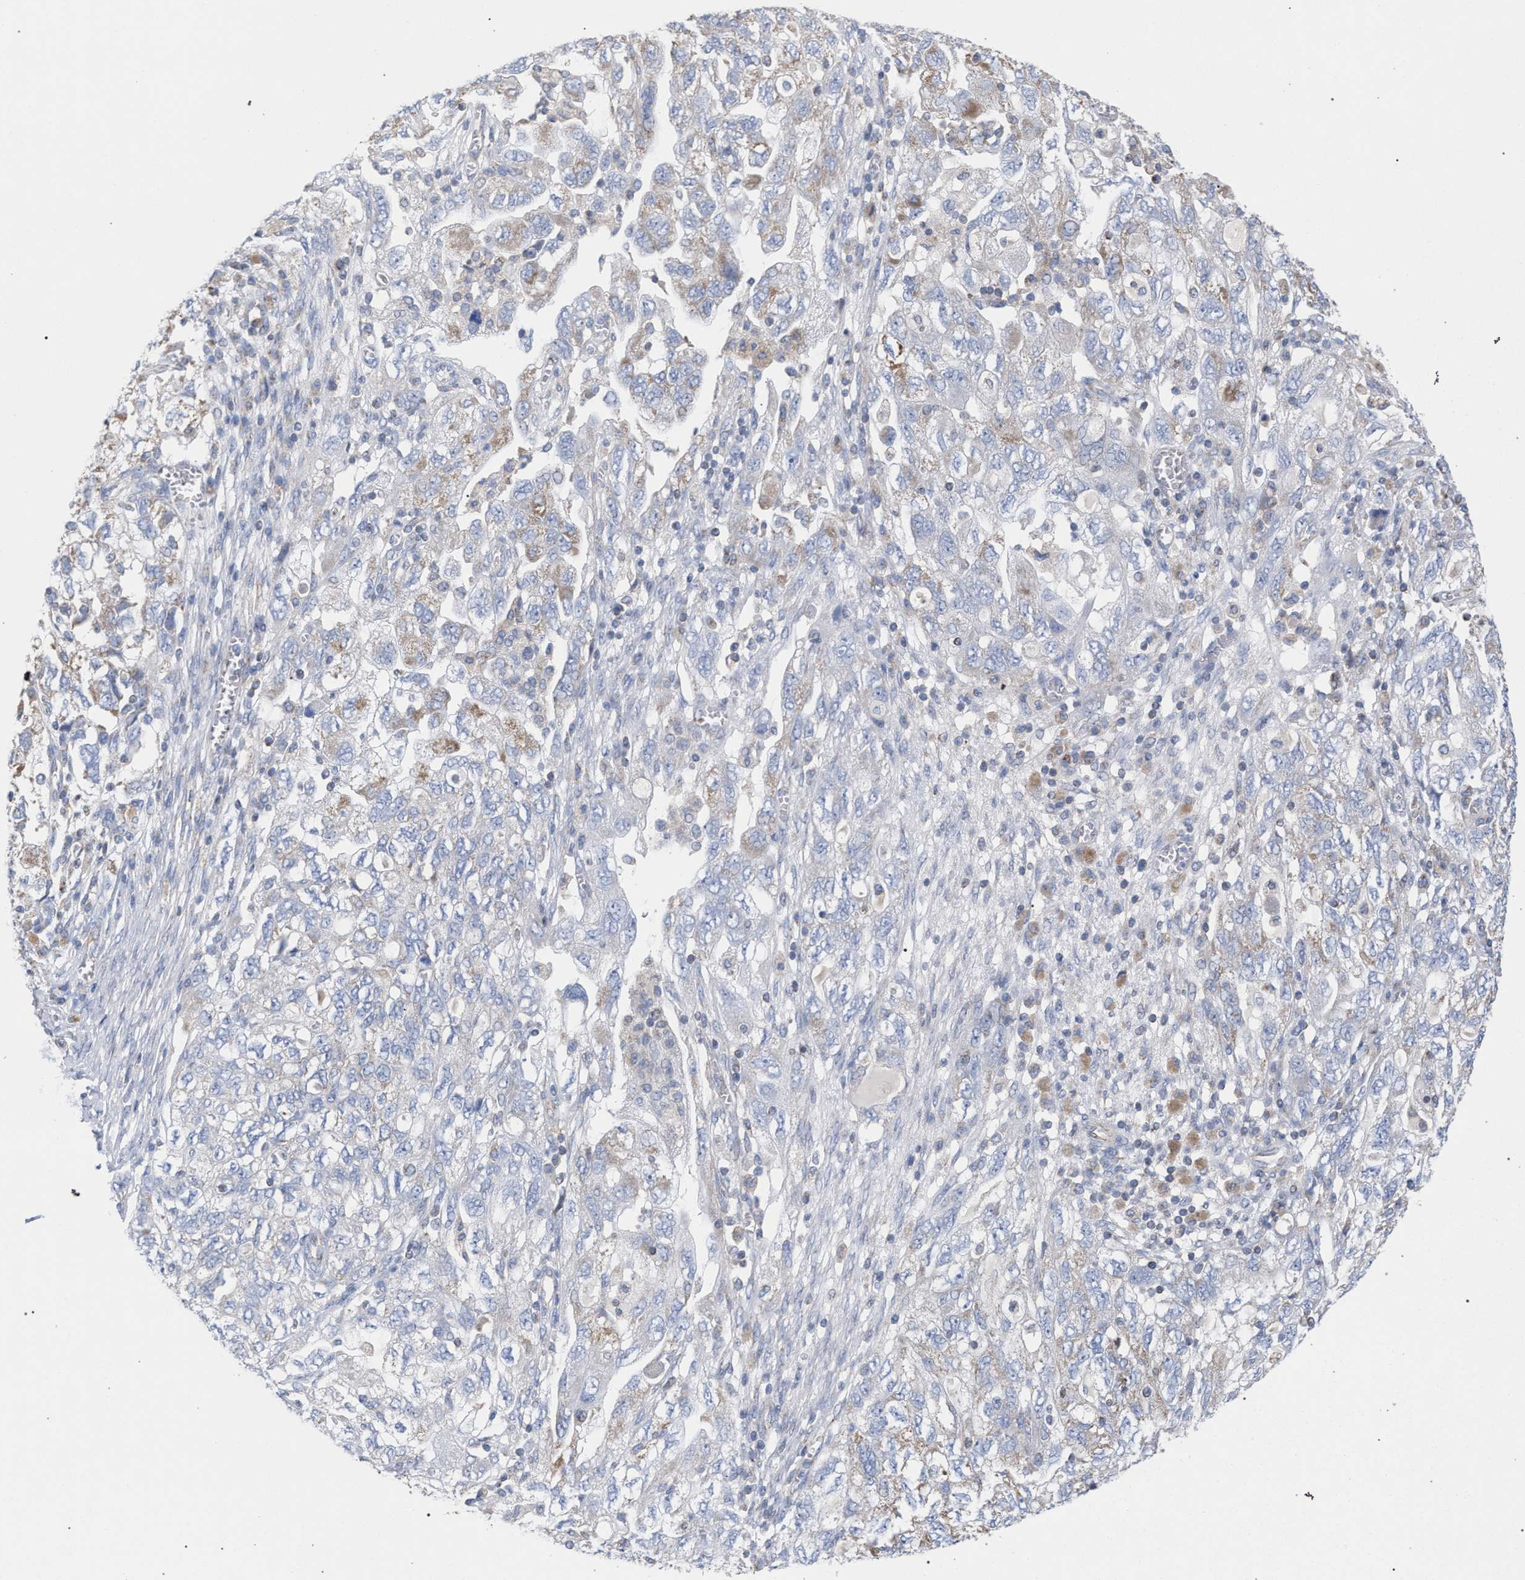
{"staining": {"intensity": "weak", "quantity": "25%-75%", "location": "cytoplasmic/membranous"}, "tissue": "ovarian cancer", "cell_type": "Tumor cells", "image_type": "cancer", "snomed": [{"axis": "morphology", "description": "Carcinoma, NOS"}, {"axis": "morphology", "description": "Cystadenocarcinoma, serous, NOS"}, {"axis": "topography", "description": "Ovary"}], "caption": "Protein staining of ovarian cancer (carcinoma) tissue demonstrates weak cytoplasmic/membranous staining in about 25%-75% of tumor cells. The staining was performed using DAB to visualize the protein expression in brown, while the nuclei were stained in blue with hematoxylin (Magnification: 20x).", "gene": "ECI2", "patient": {"sex": "female", "age": 69}}